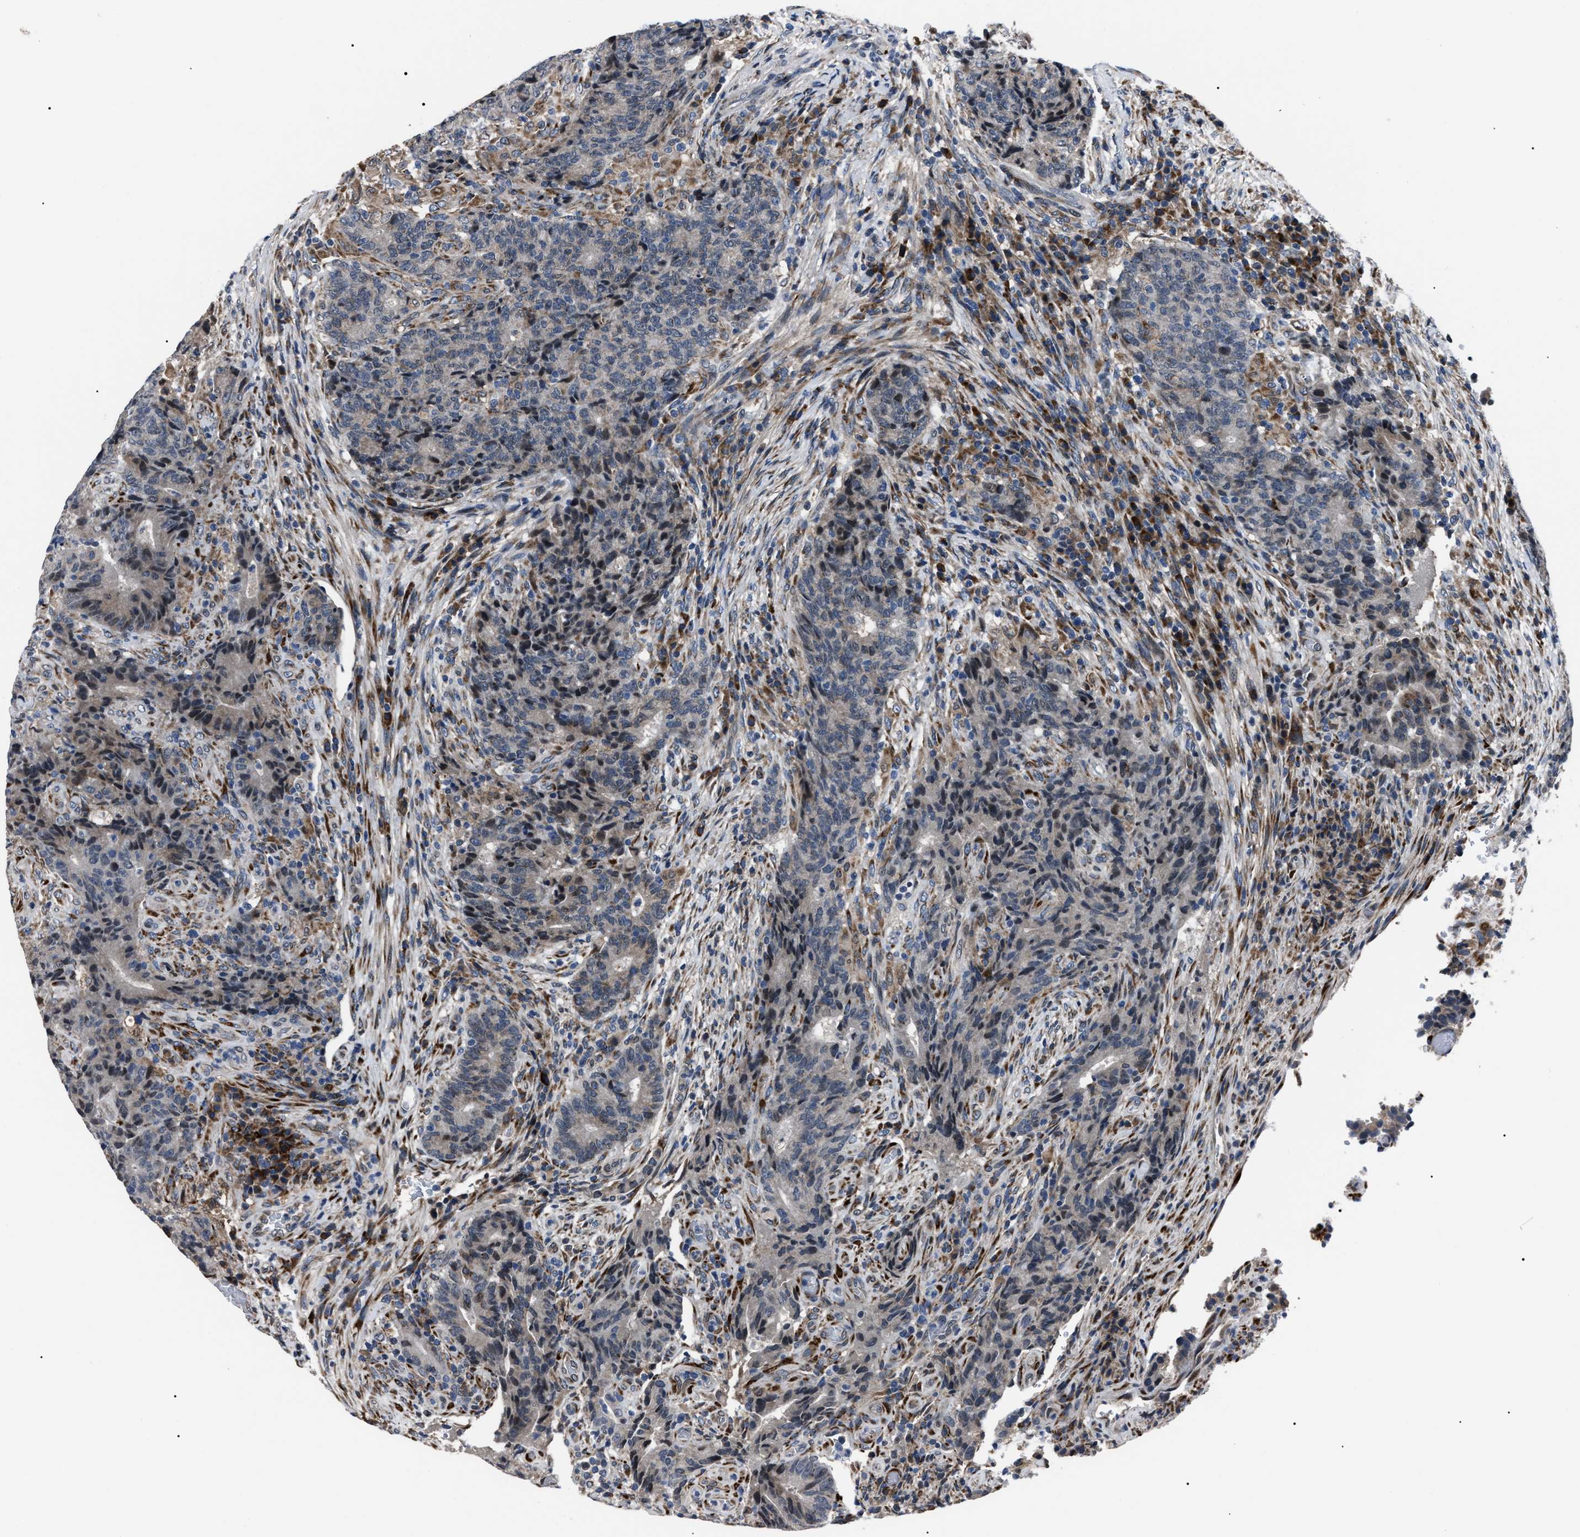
{"staining": {"intensity": "negative", "quantity": "none", "location": "none"}, "tissue": "colorectal cancer", "cell_type": "Tumor cells", "image_type": "cancer", "snomed": [{"axis": "morphology", "description": "Normal tissue, NOS"}, {"axis": "morphology", "description": "Adenocarcinoma, NOS"}, {"axis": "topography", "description": "Colon"}], "caption": "Adenocarcinoma (colorectal) was stained to show a protein in brown. There is no significant expression in tumor cells. (Immunohistochemistry, brightfield microscopy, high magnification).", "gene": "LRRC14", "patient": {"sex": "female", "age": 75}}